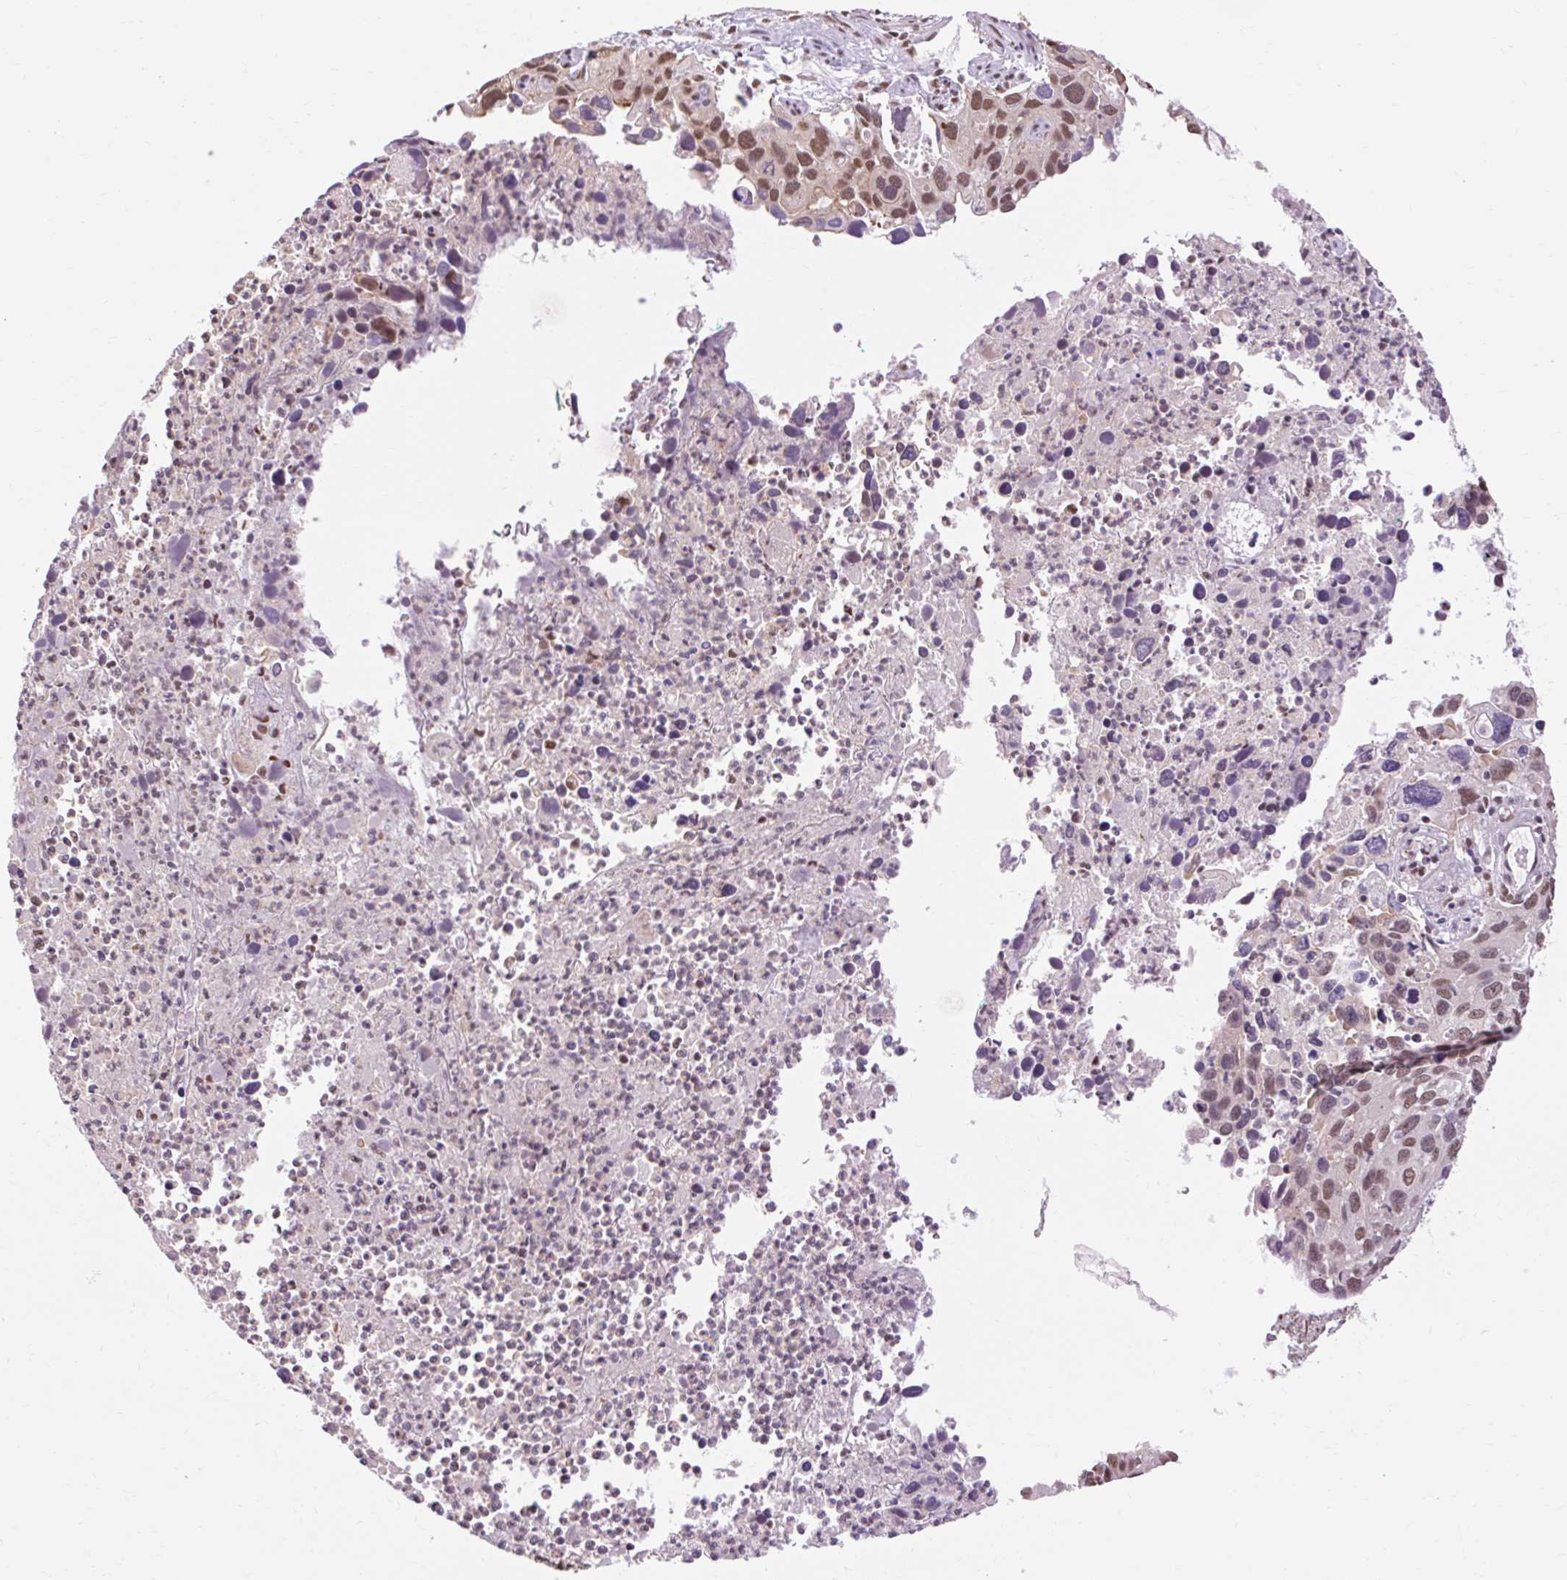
{"staining": {"intensity": "moderate", "quantity": ">75%", "location": "nuclear"}, "tissue": "cervical cancer", "cell_type": "Tumor cells", "image_type": "cancer", "snomed": [{"axis": "morphology", "description": "Squamous cell carcinoma, NOS"}, {"axis": "topography", "description": "Cervix"}], "caption": "IHC (DAB) staining of cervical cancer (squamous cell carcinoma) reveals moderate nuclear protein staining in about >75% of tumor cells.", "gene": "NPIPB12", "patient": {"sex": "female", "age": 55}}